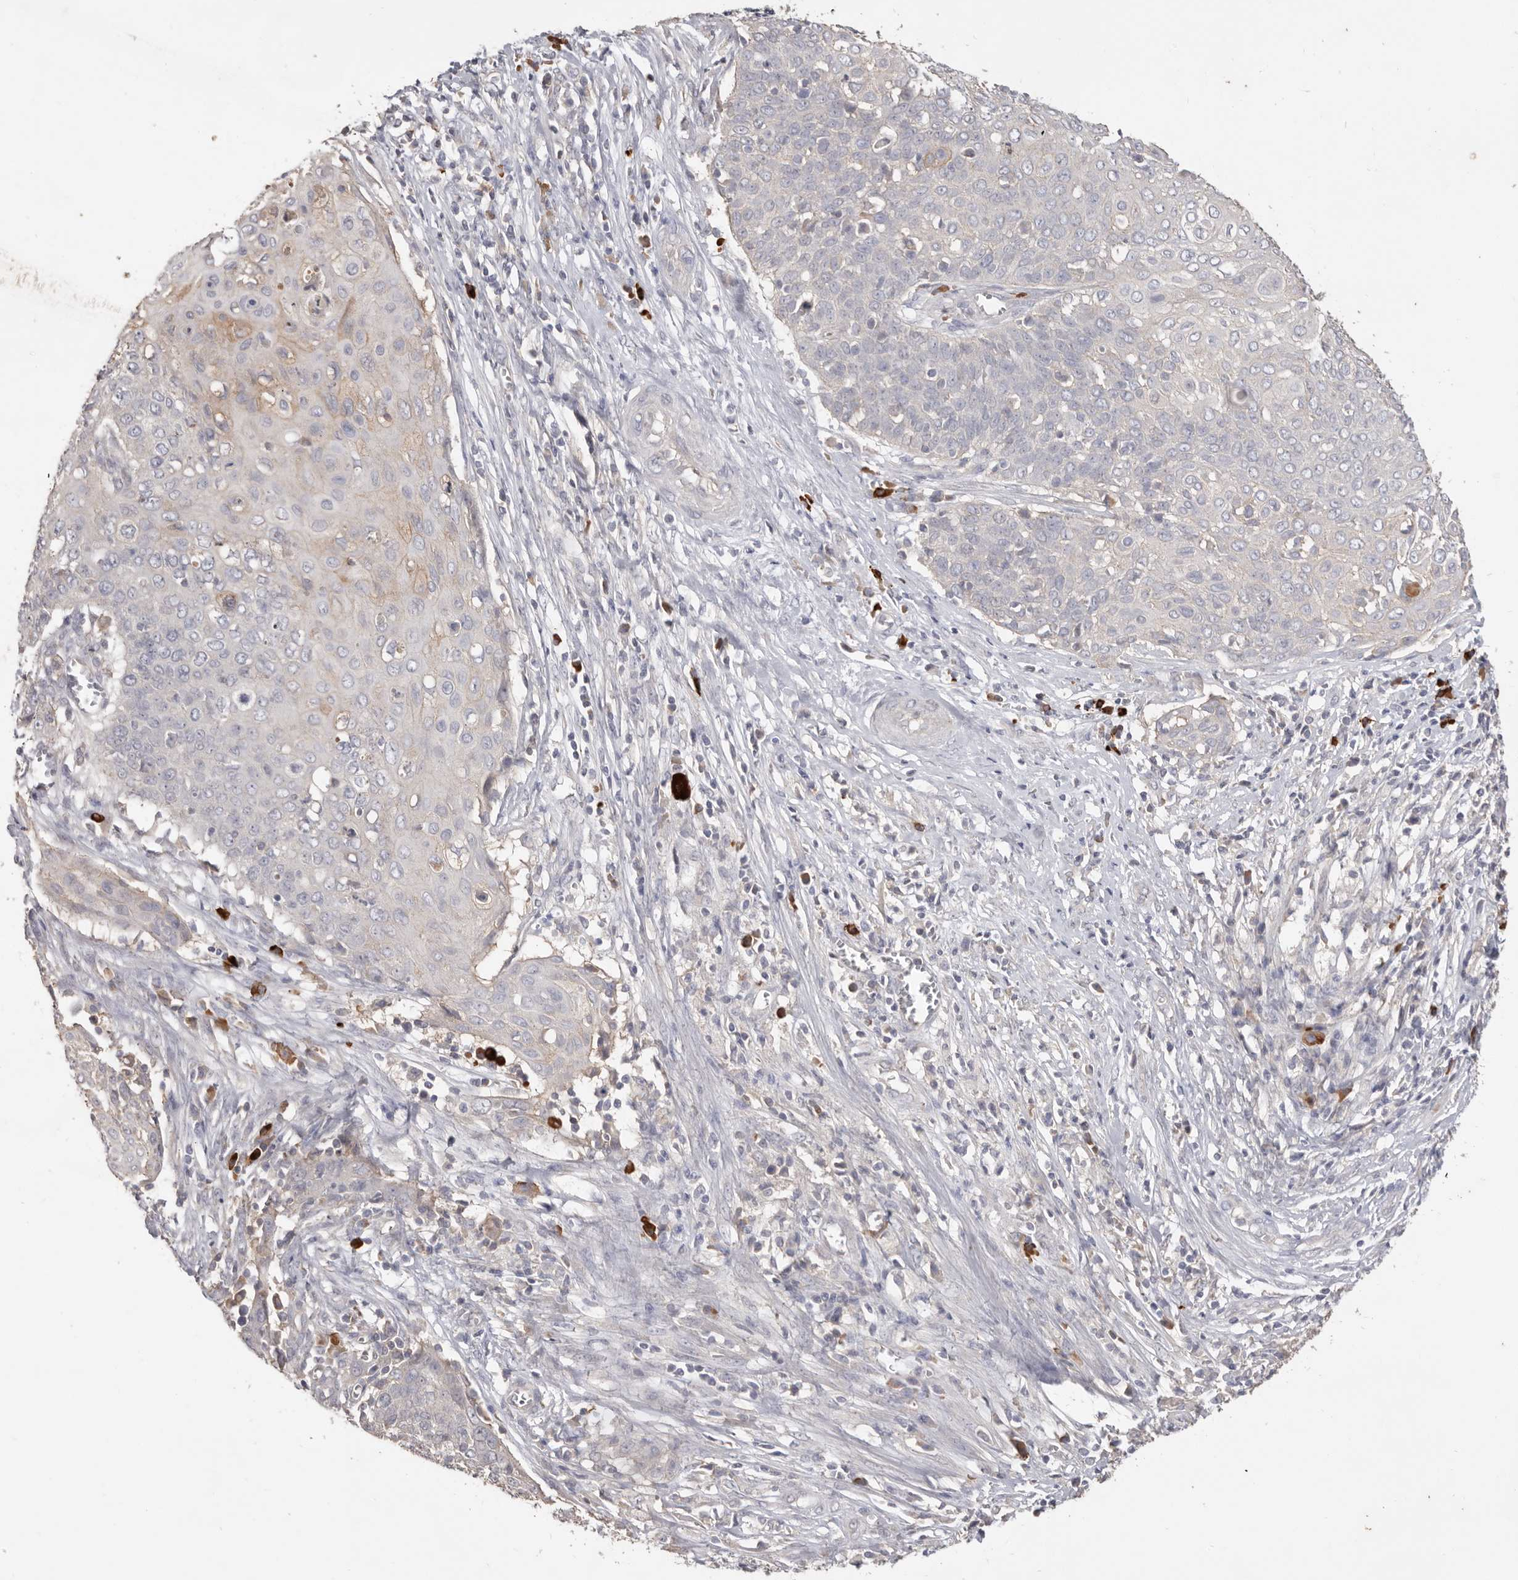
{"staining": {"intensity": "weak", "quantity": "<25%", "location": "cytoplasmic/membranous"}, "tissue": "cervical cancer", "cell_type": "Tumor cells", "image_type": "cancer", "snomed": [{"axis": "morphology", "description": "Squamous cell carcinoma, NOS"}, {"axis": "topography", "description": "Cervix"}], "caption": "A histopathology image of cervical cancer stained for a protein shows no brown staining in tumor cells.", "gene": "HCAR2", "patient": {"sex": "female", "age": 39}}